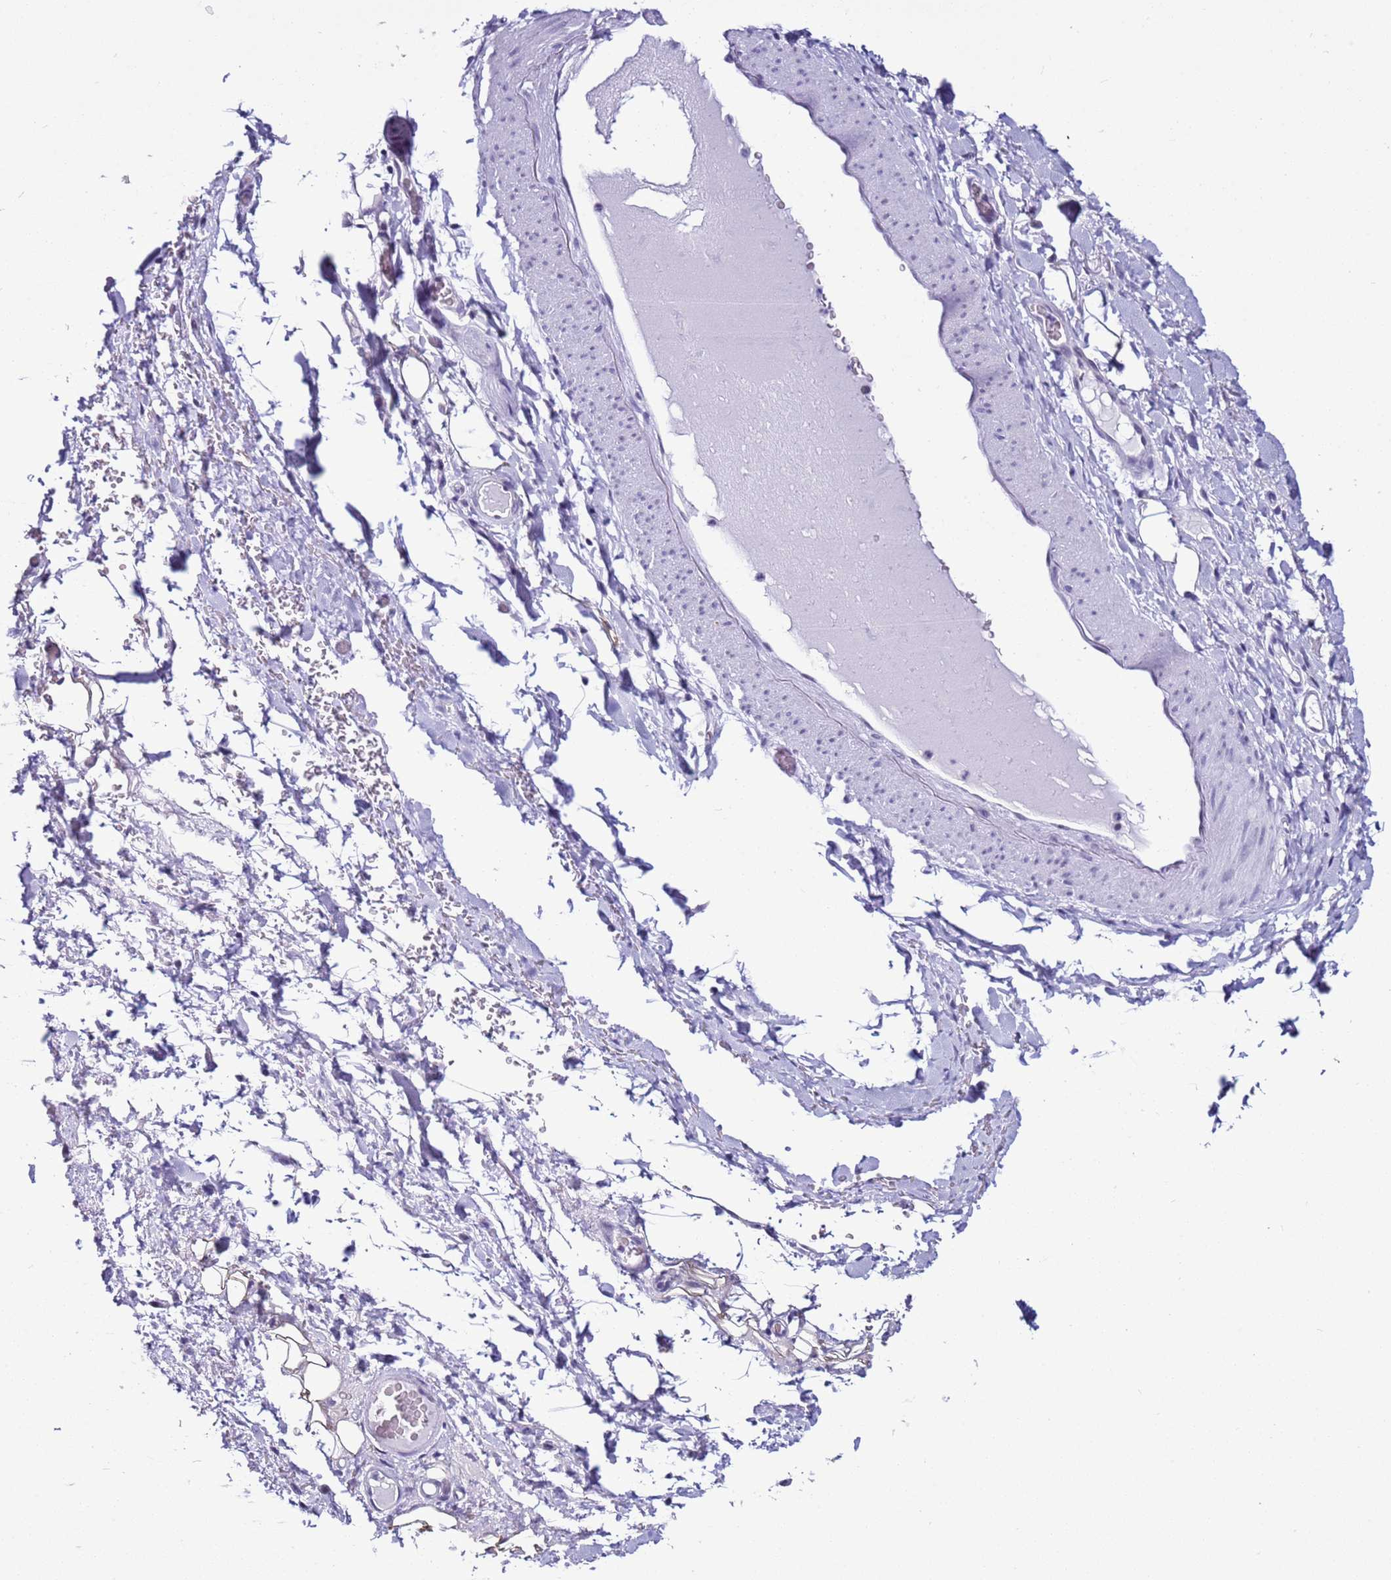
{"staining": {"intensity": "negative", "quantity": "none", "location": "none"}, "tissue": "adipose tissue", "cell_type": "Adipocytes", "image_type": "normal", "snomed": [{"axis": "morphology", "description": "Normal tissue, NOS"}, {"axis": "morphology", "description": "Adenocarcinoma, NOS"}, {"axis": "topography", "description": "Stomach, upper"}, {"axis": "topography", "description": "Peripheral nerve tissue"}], "caption": "Benign adipose tissue was stained to show a protein in brown. There is no significant staining in adipocytes. The staining was performed using DAB (3,3'-diaminobenzidine) to visualize the protein expression in brown, while the nuclei were stained in blue with hematoxylin (Magnification: 20x).", "gene": "DHX15", "patient": {"sex": "male", "age": 62}}